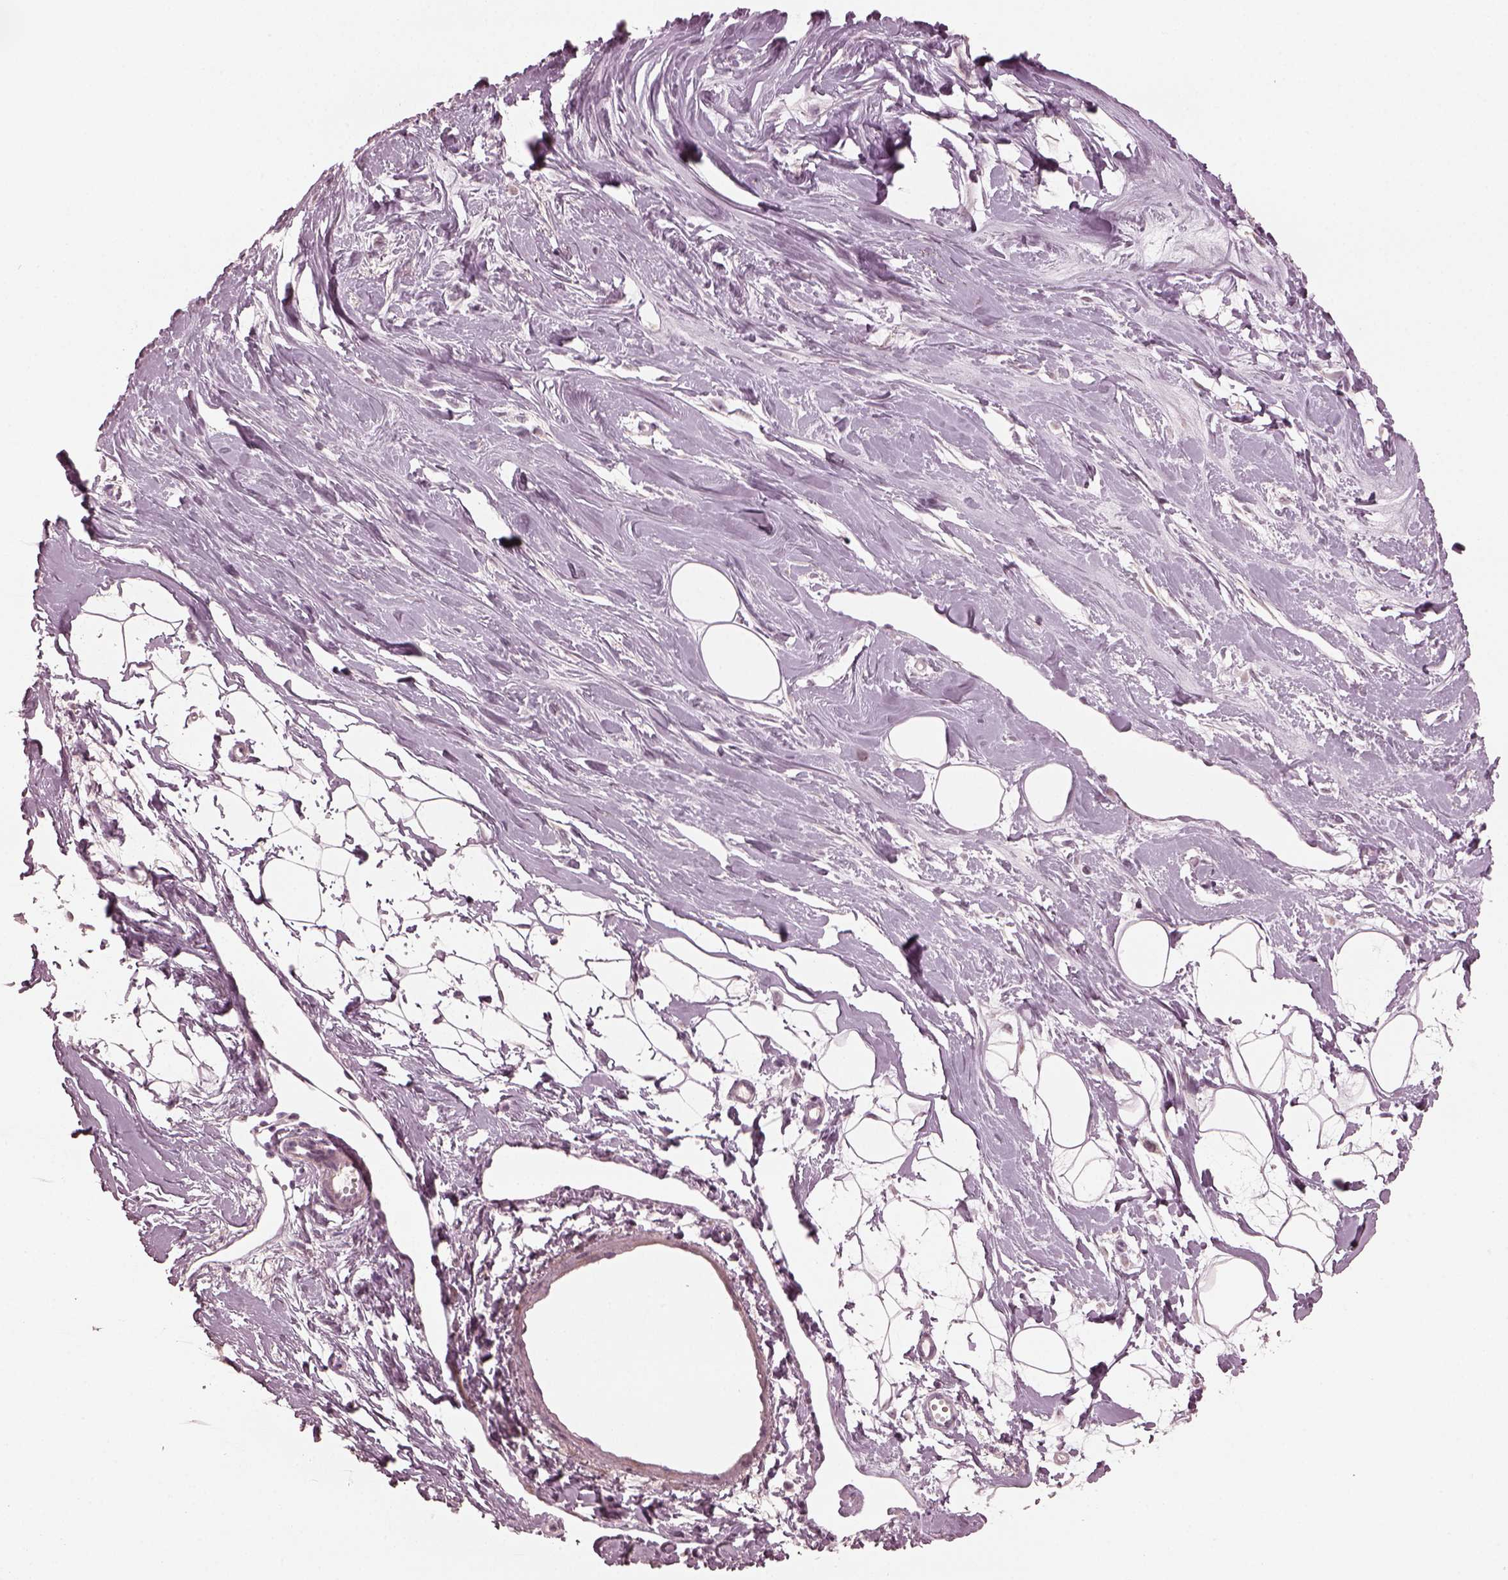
{"staining": {"intensity": "negative", "quantity": "none", "location": "none"}, "tissue": "breast", "cell_type": "Adipocytes", "image_type": "normal", "snomed": [{"axis": "morphology", "description": "Normal tissue, NOS"}, {"axis": "topography", "description": "Breast"}], "caption": "High power microscopy image of an immunohistochemistry (IHC) micrograph of unremarkable breast, revealing no significant positivity in adipocytes. The staining is performed using DAB brown chromogen with nuclei counter-stained in using hematoxylin.", "gene": "CCDC170", "patient": {"sex": "female", "age": 49}}